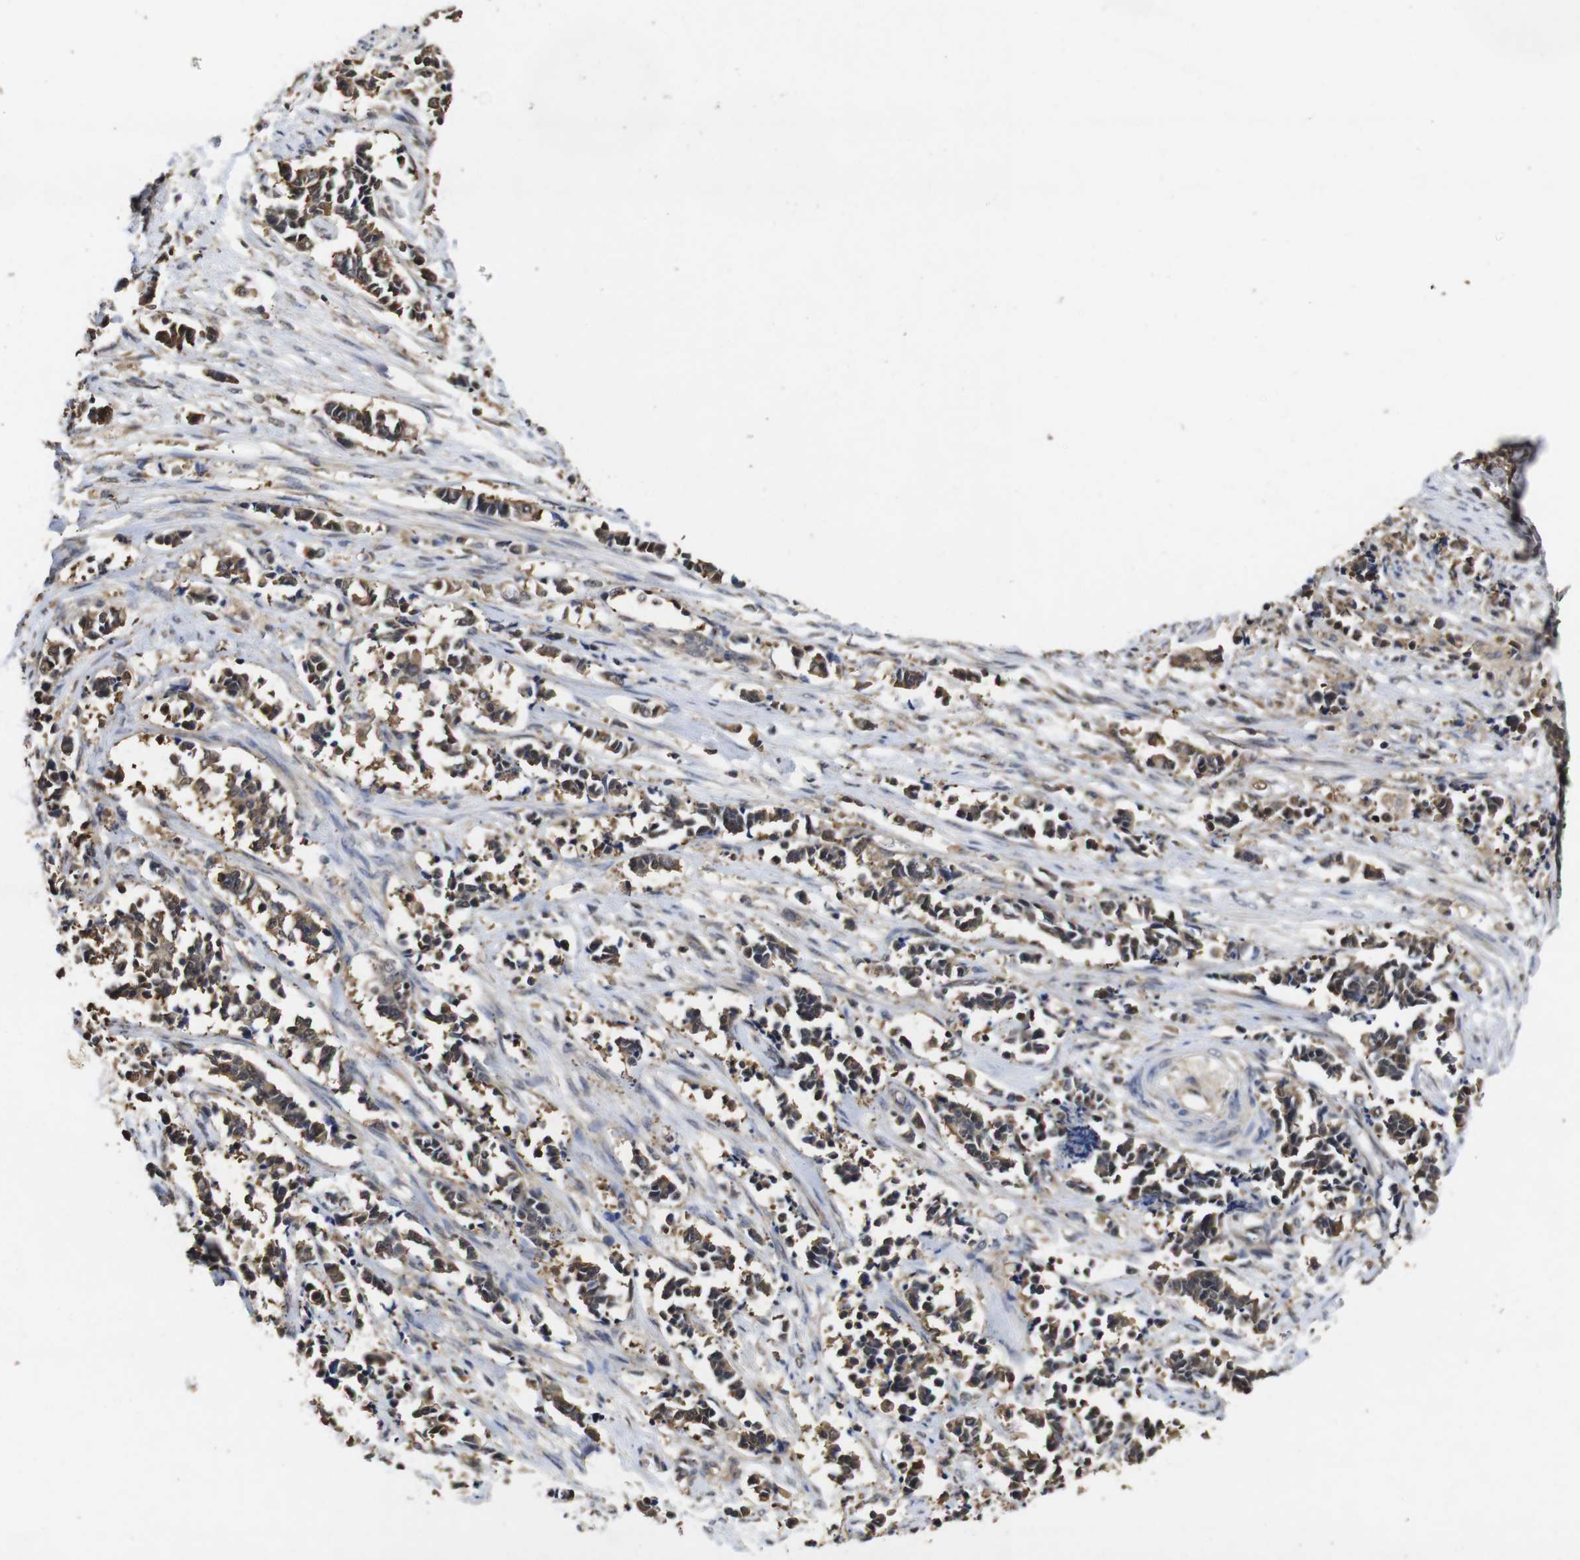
{"staining": {"intensity": "moderate", "quantity": ">75%", "location": "cytoplasmic/membranous"}, "tissue": "cervical cancer", "cell_type": "Tumor cells", "image_type": "cancer", "snomed": [{"axis": "morphology", "description": "Normal tissue, NOS"}, {"axis": "morphology", "description": "Squamous cell carcinoma, NOS"}, {"axis": "topography", "description": "Cervix"}], "caption": "An immunohistochemistry photomicrograph of tumor tissue is shown. Protein staining in brown highlights moderate cytoplasmic/membranous positivity in squamous cell carcinoma (cervical) within tumor cells. (brown staining indicates protein expression, while blue staining denotes nuclei).", "gene": "SUMO3", "patient": {"sex": "female", "age": 35}}